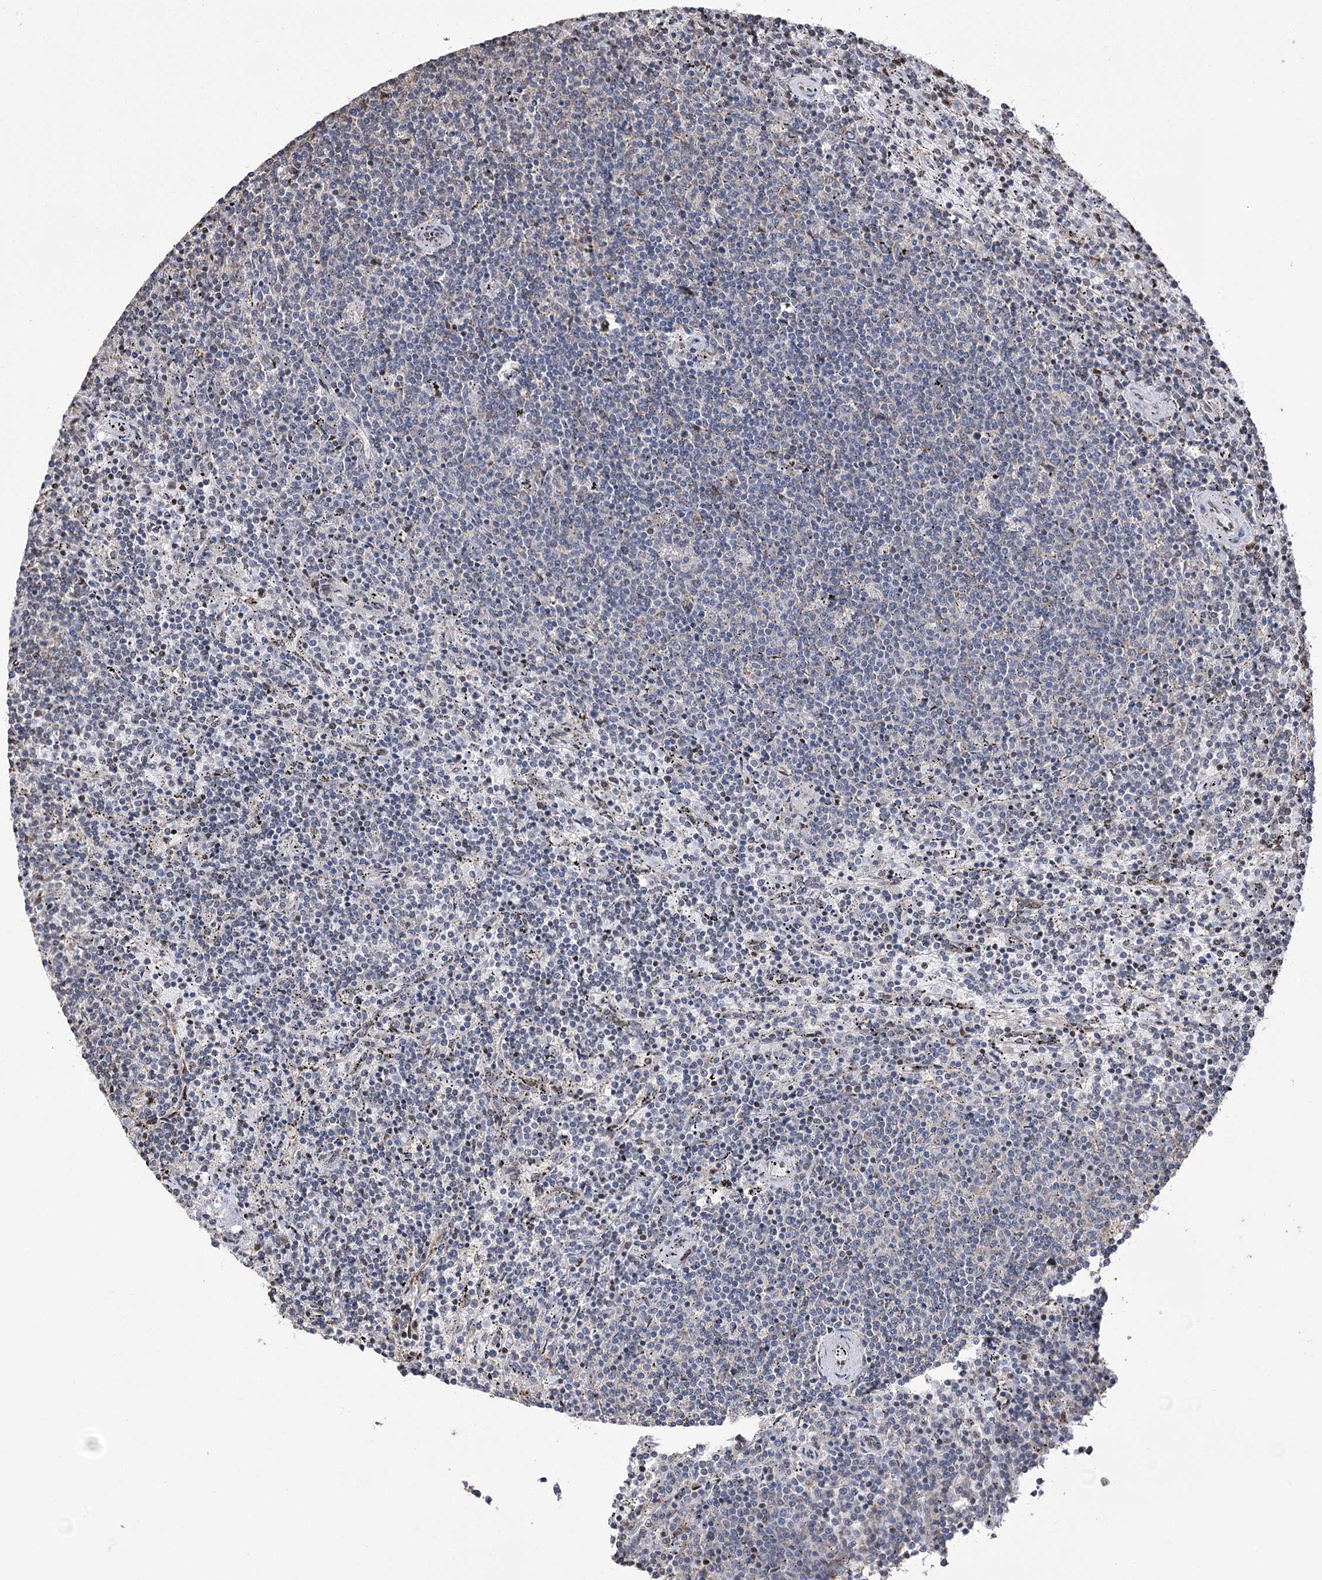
{"staining": {"intensity": "negative", "quantity": "none", "location": "none"}, "tissue": "lymphoma", "cell_type": "Tumor cells", "image_type": "cancer", "snomed": [{"axis": "morphology", "description": "Malignant lymphoma, non-Hodgkin's type, Low grade"}, {"axis": "topography", "description": "Spleen"}], "caption": "The micrograph demonstrates no significant staining in tumor cells of lymphoma.", "gene": "NFU1", "patient": {"sex": "female", "age": 50}}